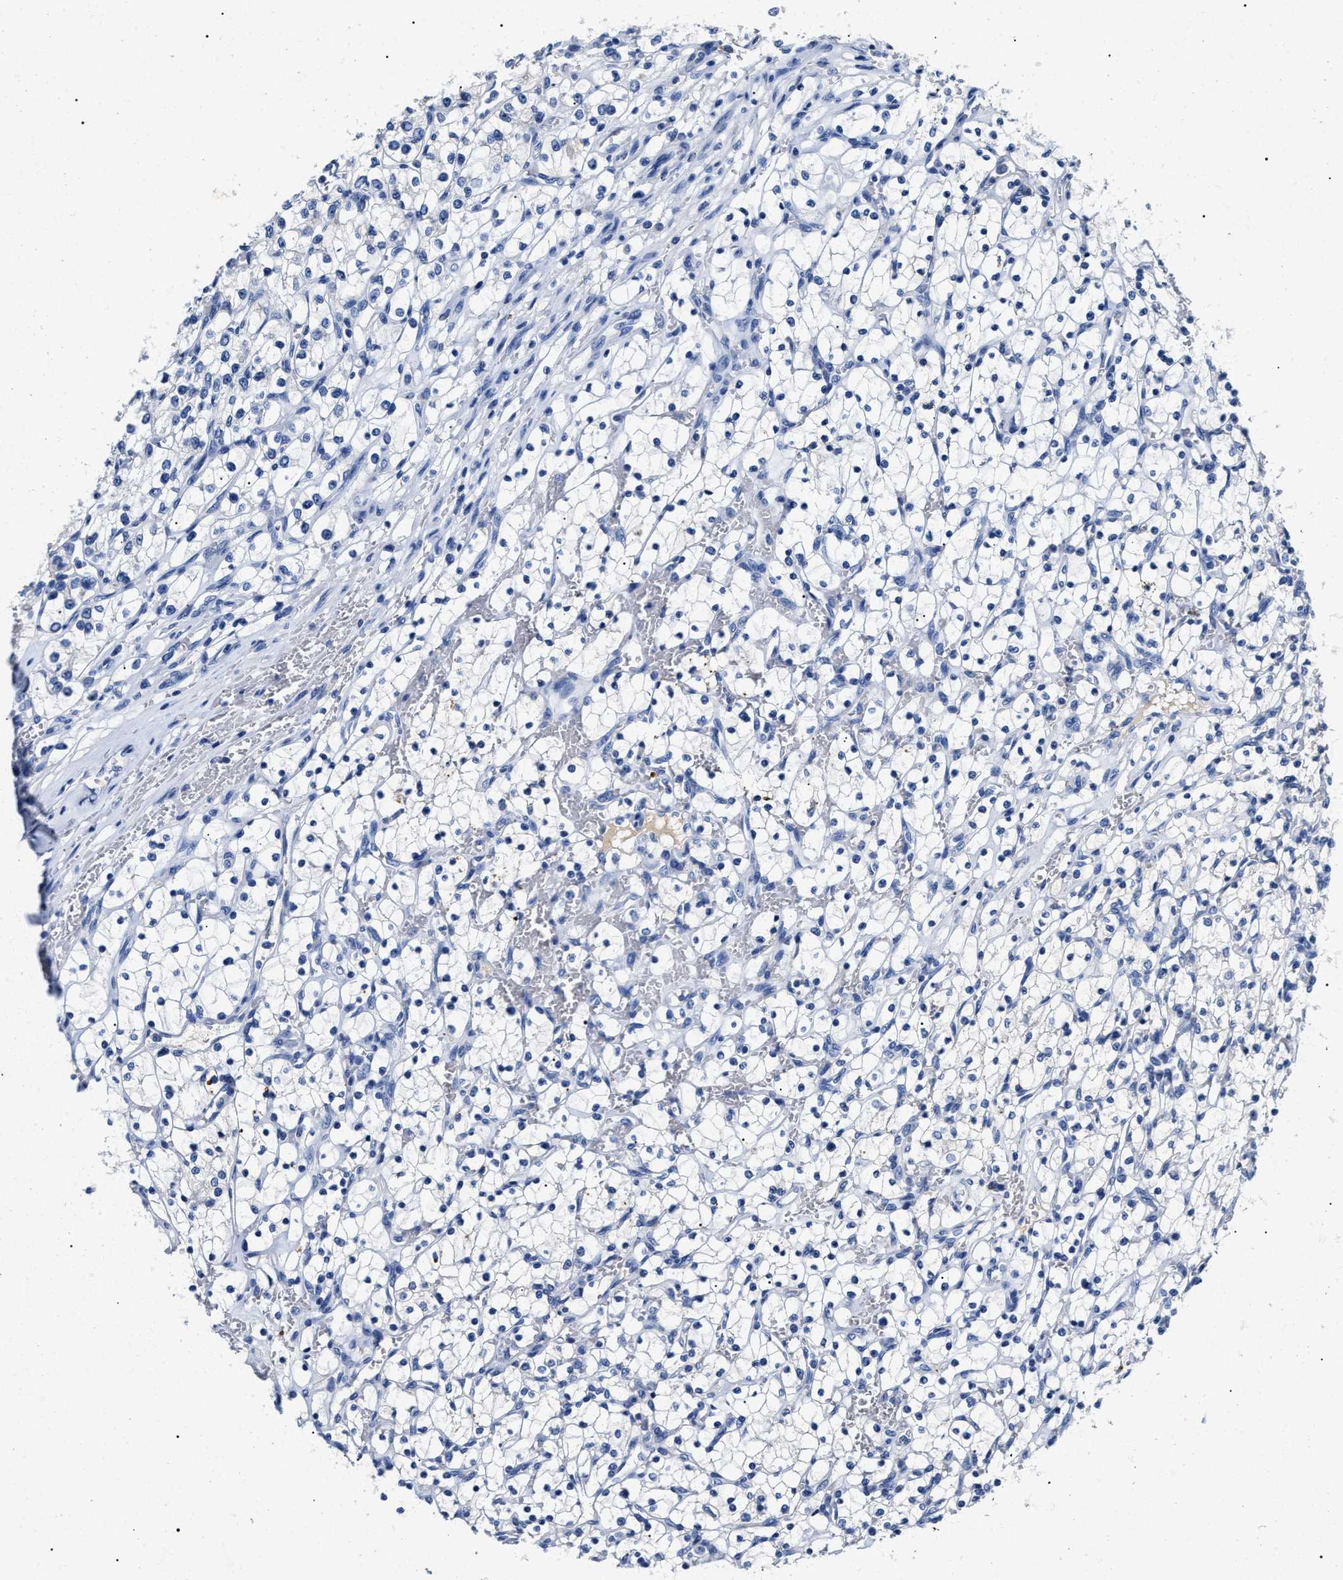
{"staining": {"intensity": "negative", "quantity": "none", "location": "none"}, "tissue": "renal cancer", "cell_type": "Tumor cells", "image_type": "cancer", "snomed": [{"axis": "morphology", "description": "Adenocarcinoma, NOS"}, {"axis": "topography", "description": "Kidney"}], "caption": "Renal cancer (adenocarcinoma) was stained to show a protein in brown. There is no significant expression in tumor cells.", "gene": "LRRC8E", "patient": {"sex": "female", "age": 69}}